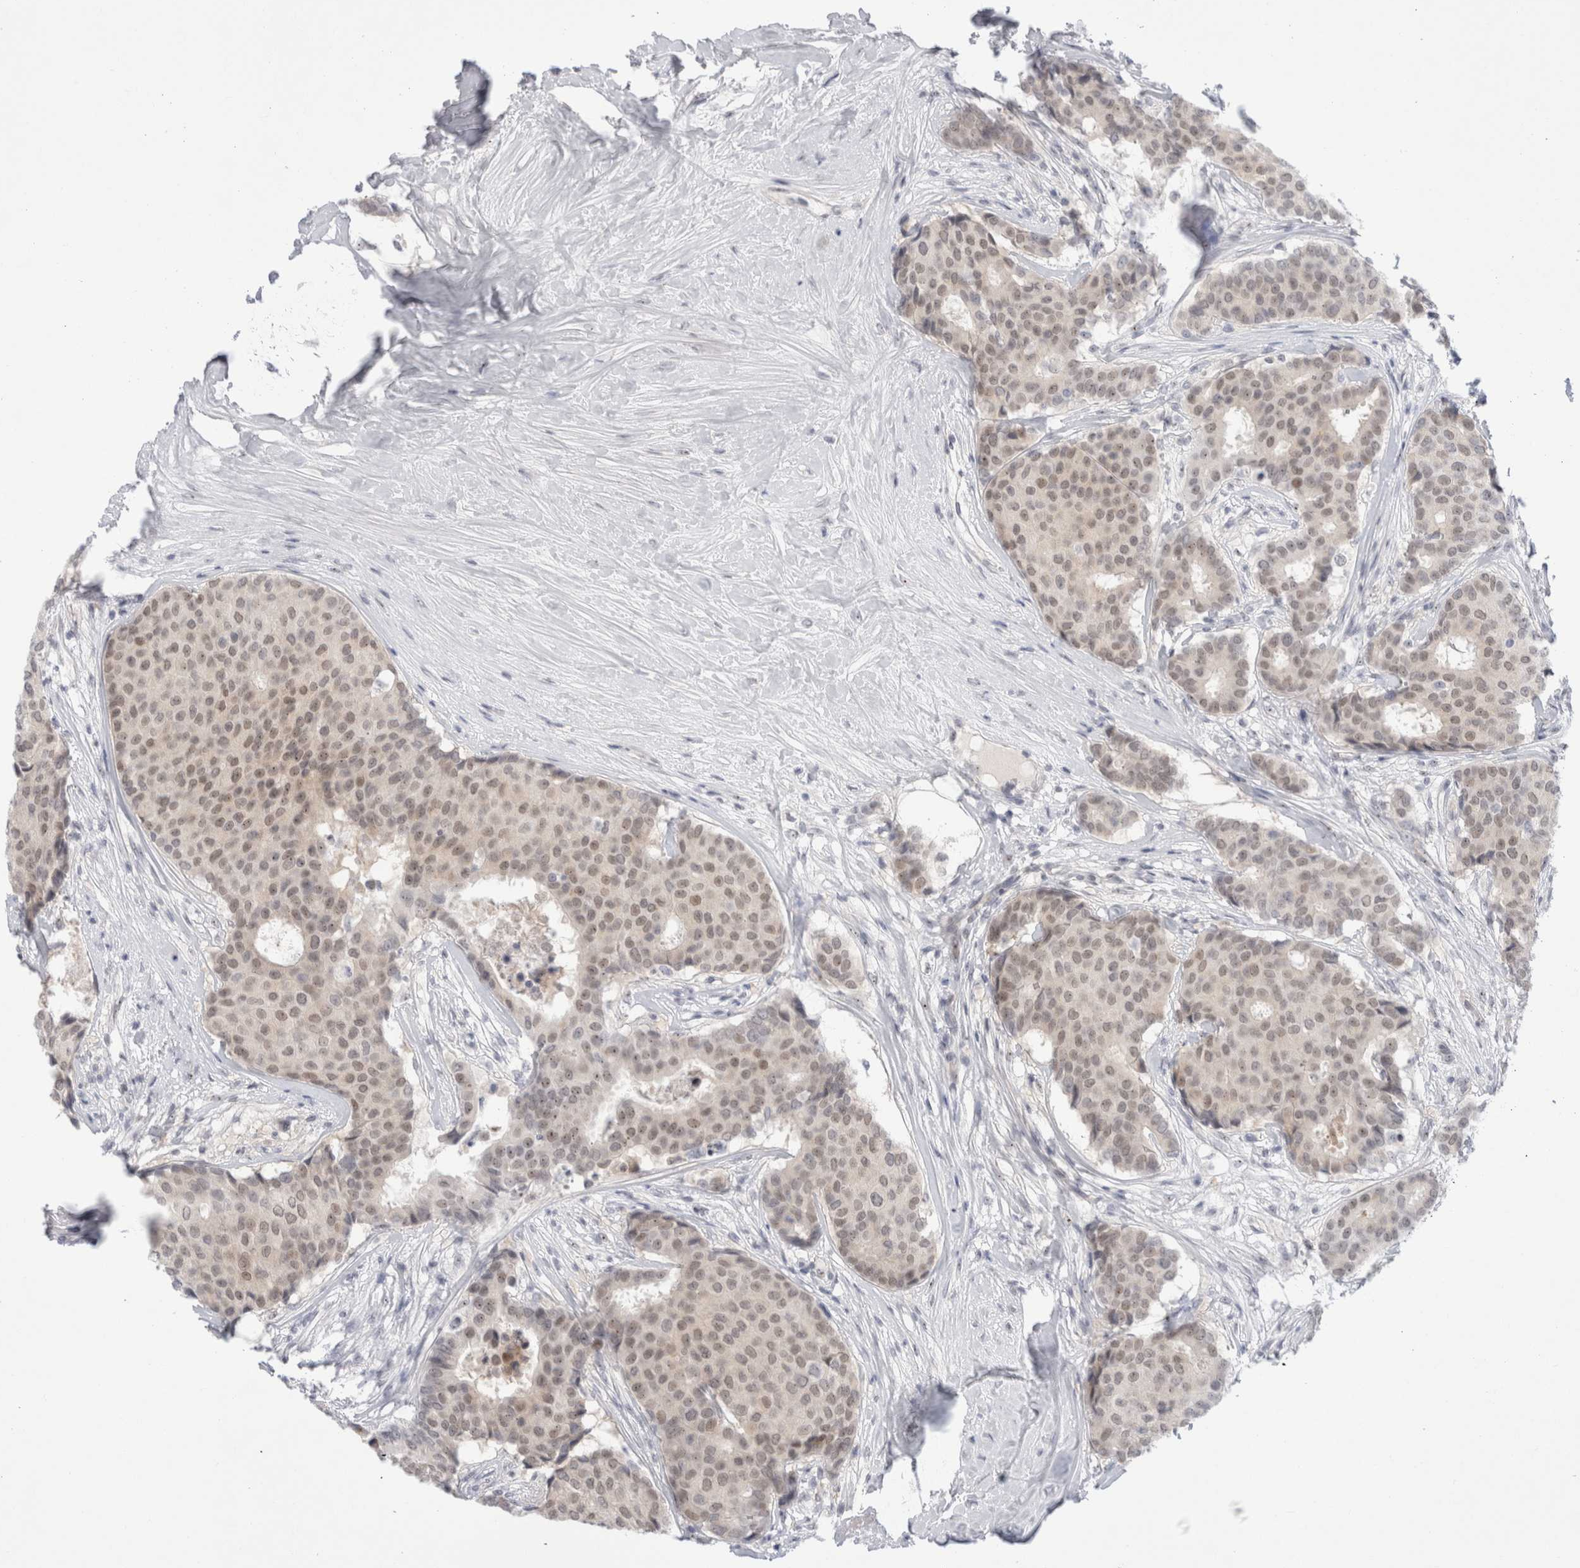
{"staining": {"intensity": "weak", "quantity": ">75%", "location": "nuclear"}, "tissue": "breast cancer", "cell_type": "Tumor cells", "image_type": "cancer", "snomed": [{"axis": "morphology", "description": "Duct carcinoma"}, {"axis": "topography", "description": "Breast"}], "caption": "Protein expression analysis of human intraductal carcinoma (breast) reveals weak nuclear expression in about >75% of tumor cells. (DAB = brown stain, brightfield microscopy at high magnification).", "gene": "CERS5", "patient": {"sex": "female", "age": 75}}